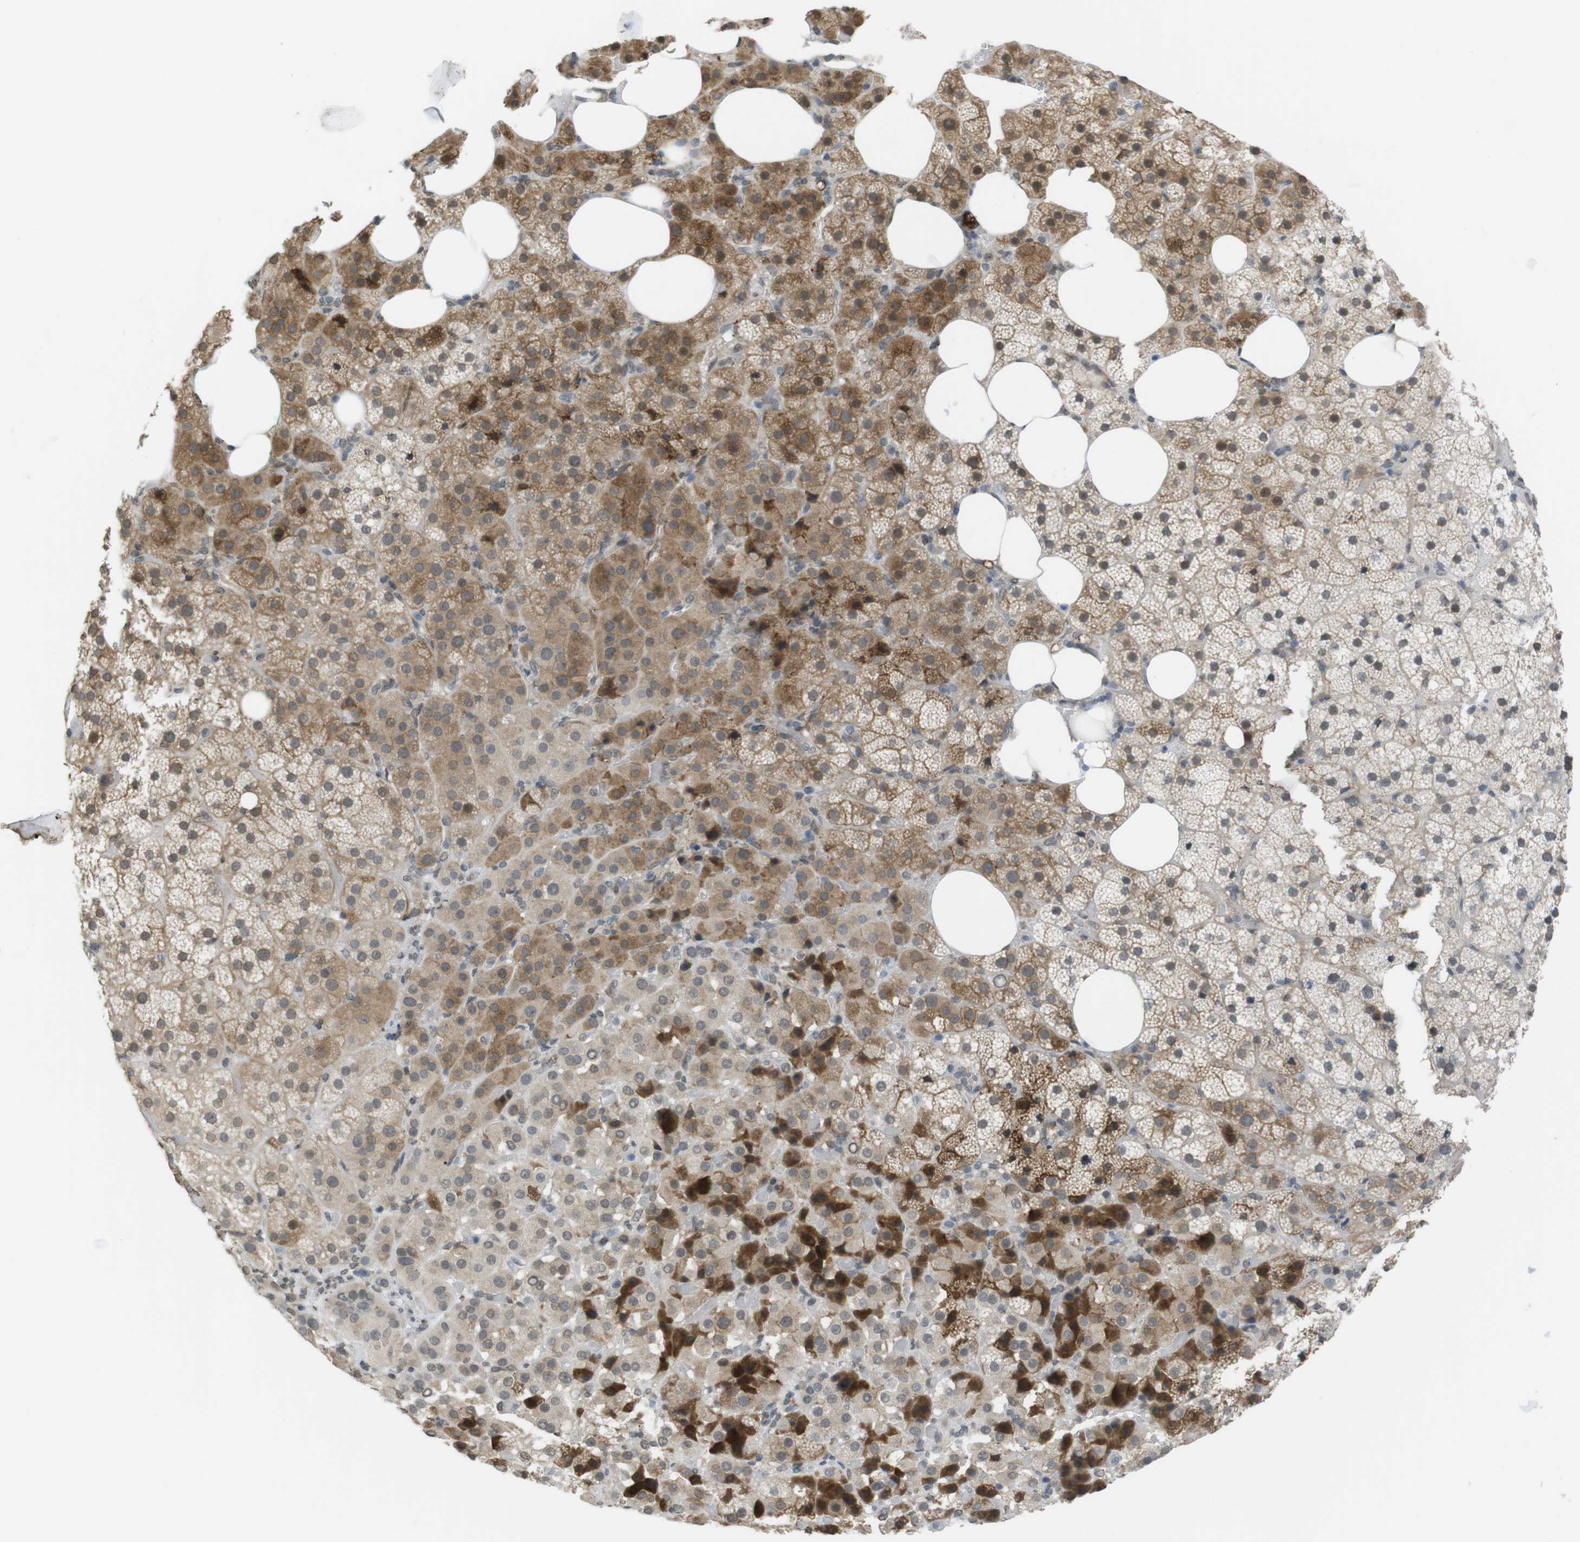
{"staining": {"intensity": "moderate", "quantity": ">75%", "location": "cytoplasmic/membranous"}, "tissue": "adrenal gland", "cell_type": "Glandular cells", "image_type": "normal", "snomed": [{"axis": "morphology", "description": "Normal tissue, NOS"}, {"axis": "topography", "description": "Adrenal gland"}], "caption": "Benign adrenal gland displays moderate cytoplasmic/membranous staining in about >75% of glandular cells, visualized by immunohistochemistry. Nuclei are stained in blue.", "gene": "FZD10", "patient": {"sex": "female", "age": 59}}